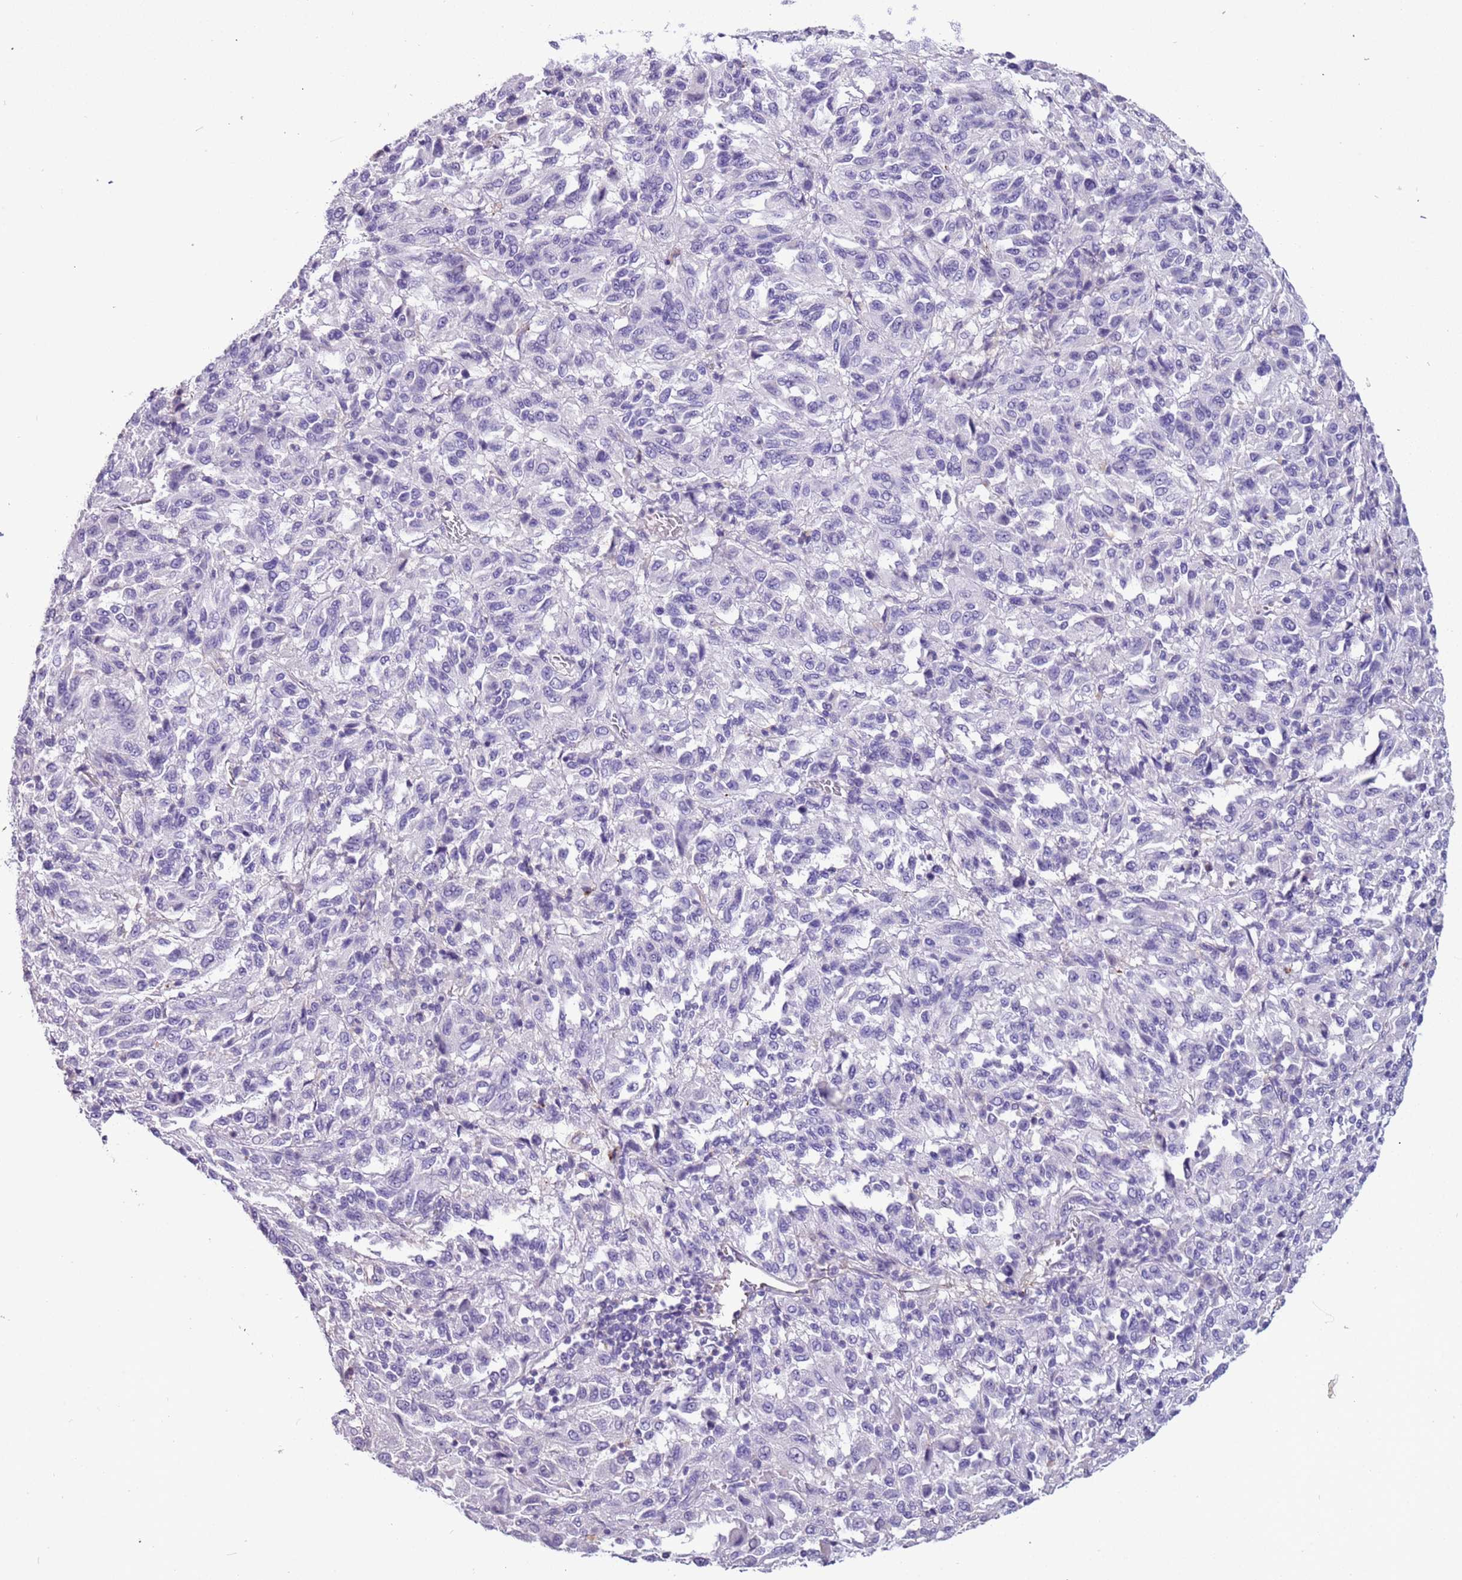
{"staining": {"intensity": "negative", "quantity": "none", "location": "none"}, "tissue": "melanoma", "cell_type": "Tumor cells", "image_type": "cancer", "snomed": [{"axis": "morphology", "description": "Malignant melanoma, Metastatic site"}, {"axis": "topography", "description": "Lung"}], "caption": "This is a histopathology image of immunohistochemistry (IHC) staining of melanoma, which shows no expression in tumor cells.", "gene": "PCGF2", "patient": {"sex": "male", "age": 64}}